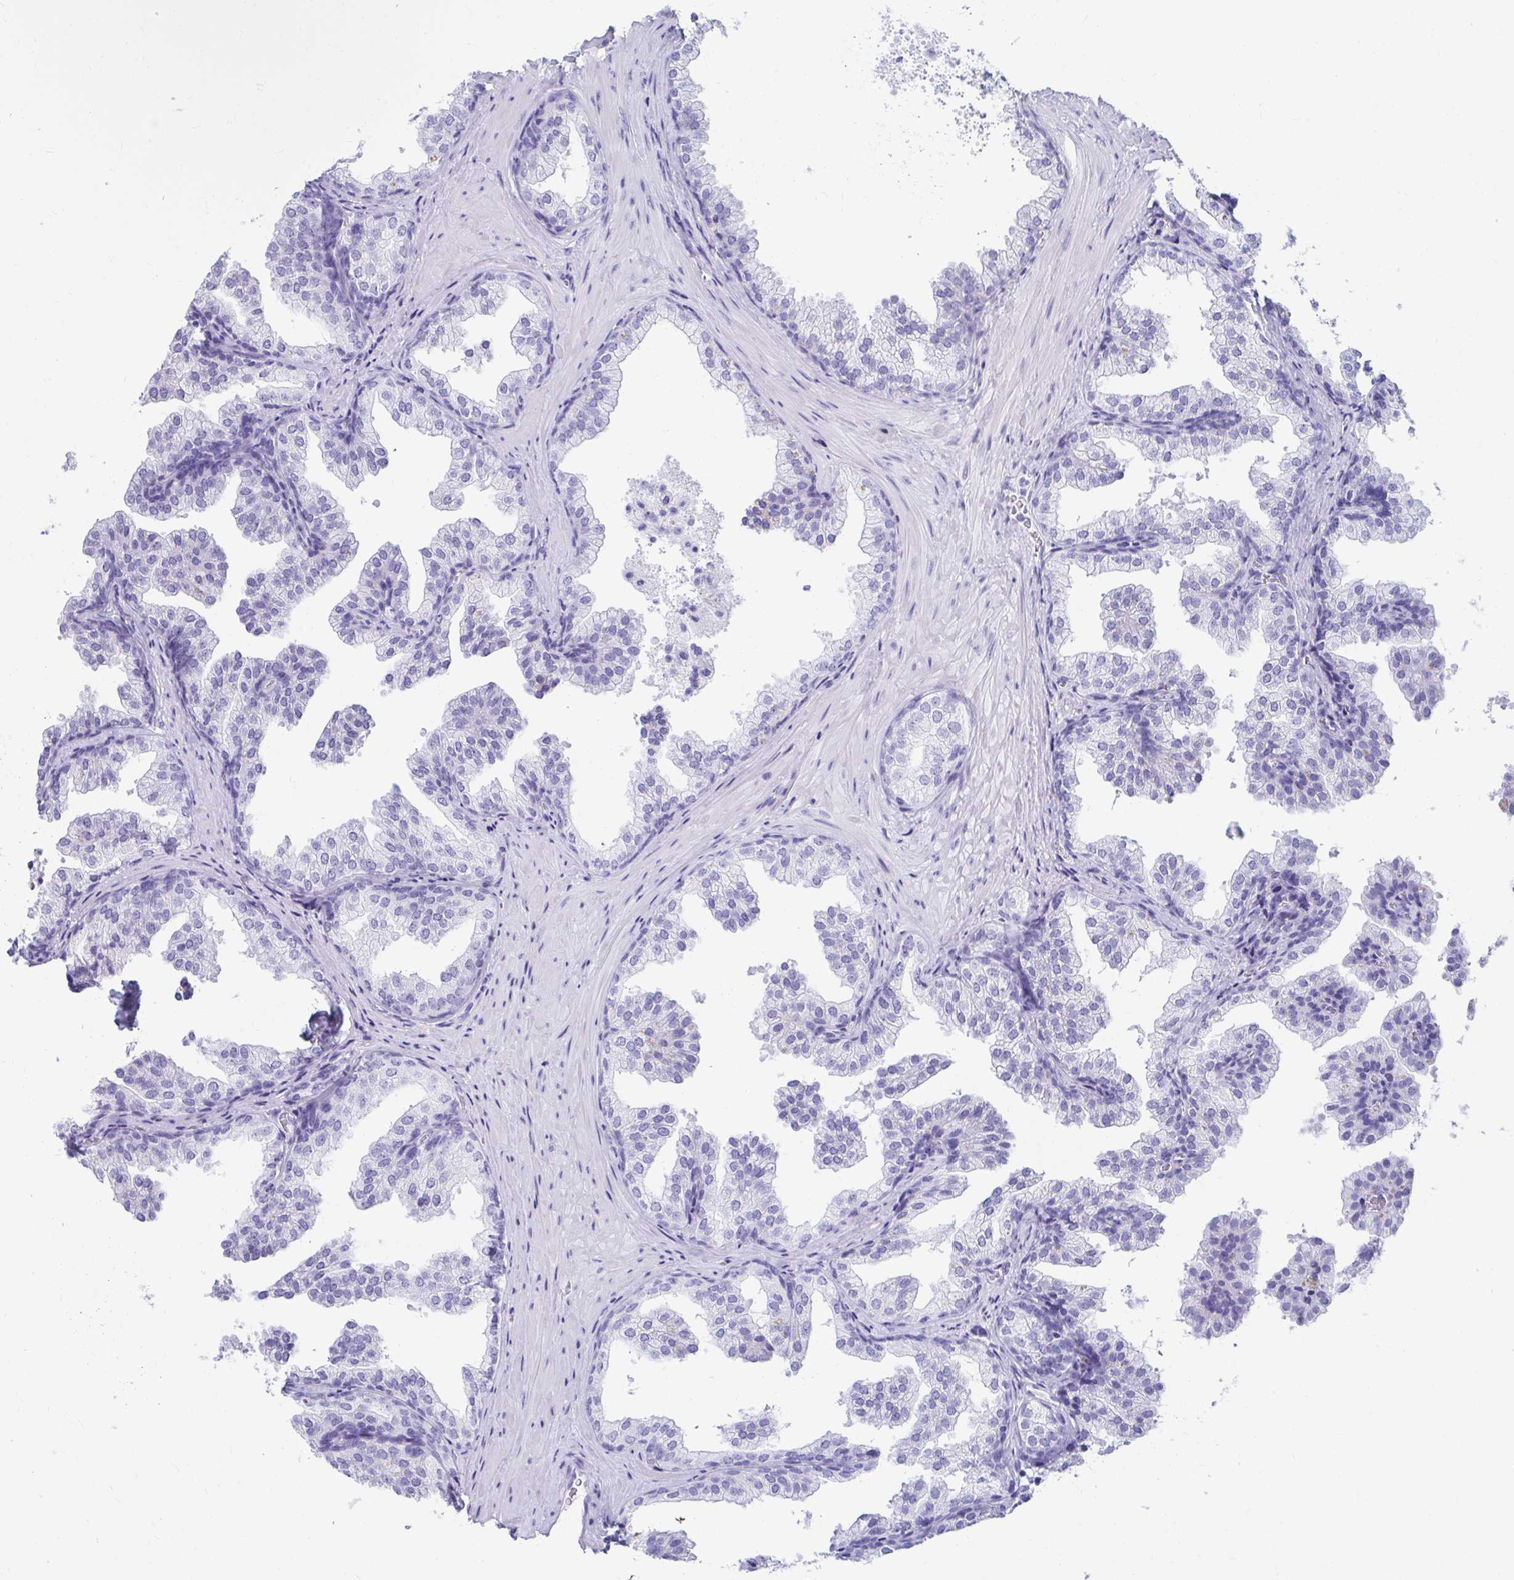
{"staining": {"intensity": "negative", "quantity": "none", "location": "none"}, "tissue": "prostate", "cell_type": "Glandular cells", "image_type": "normal", "snomed": [{"axis": "morphology", "description": "Normal tissue, NOS"}, {"axis": "topography", "description": "Prostate"}], "caption": "The photomicrograph demonstrates no staining of glandular cells in normal prostate. Brightfield microscopy of immunohistochemistry (IHC) stained with DAB (3,3'-diaminobenzidine) (brown) and hematoxylin (blue), captured at high magnification.", "gene": "DPEP3", "patient": {"sex": "male", "age": 37}}